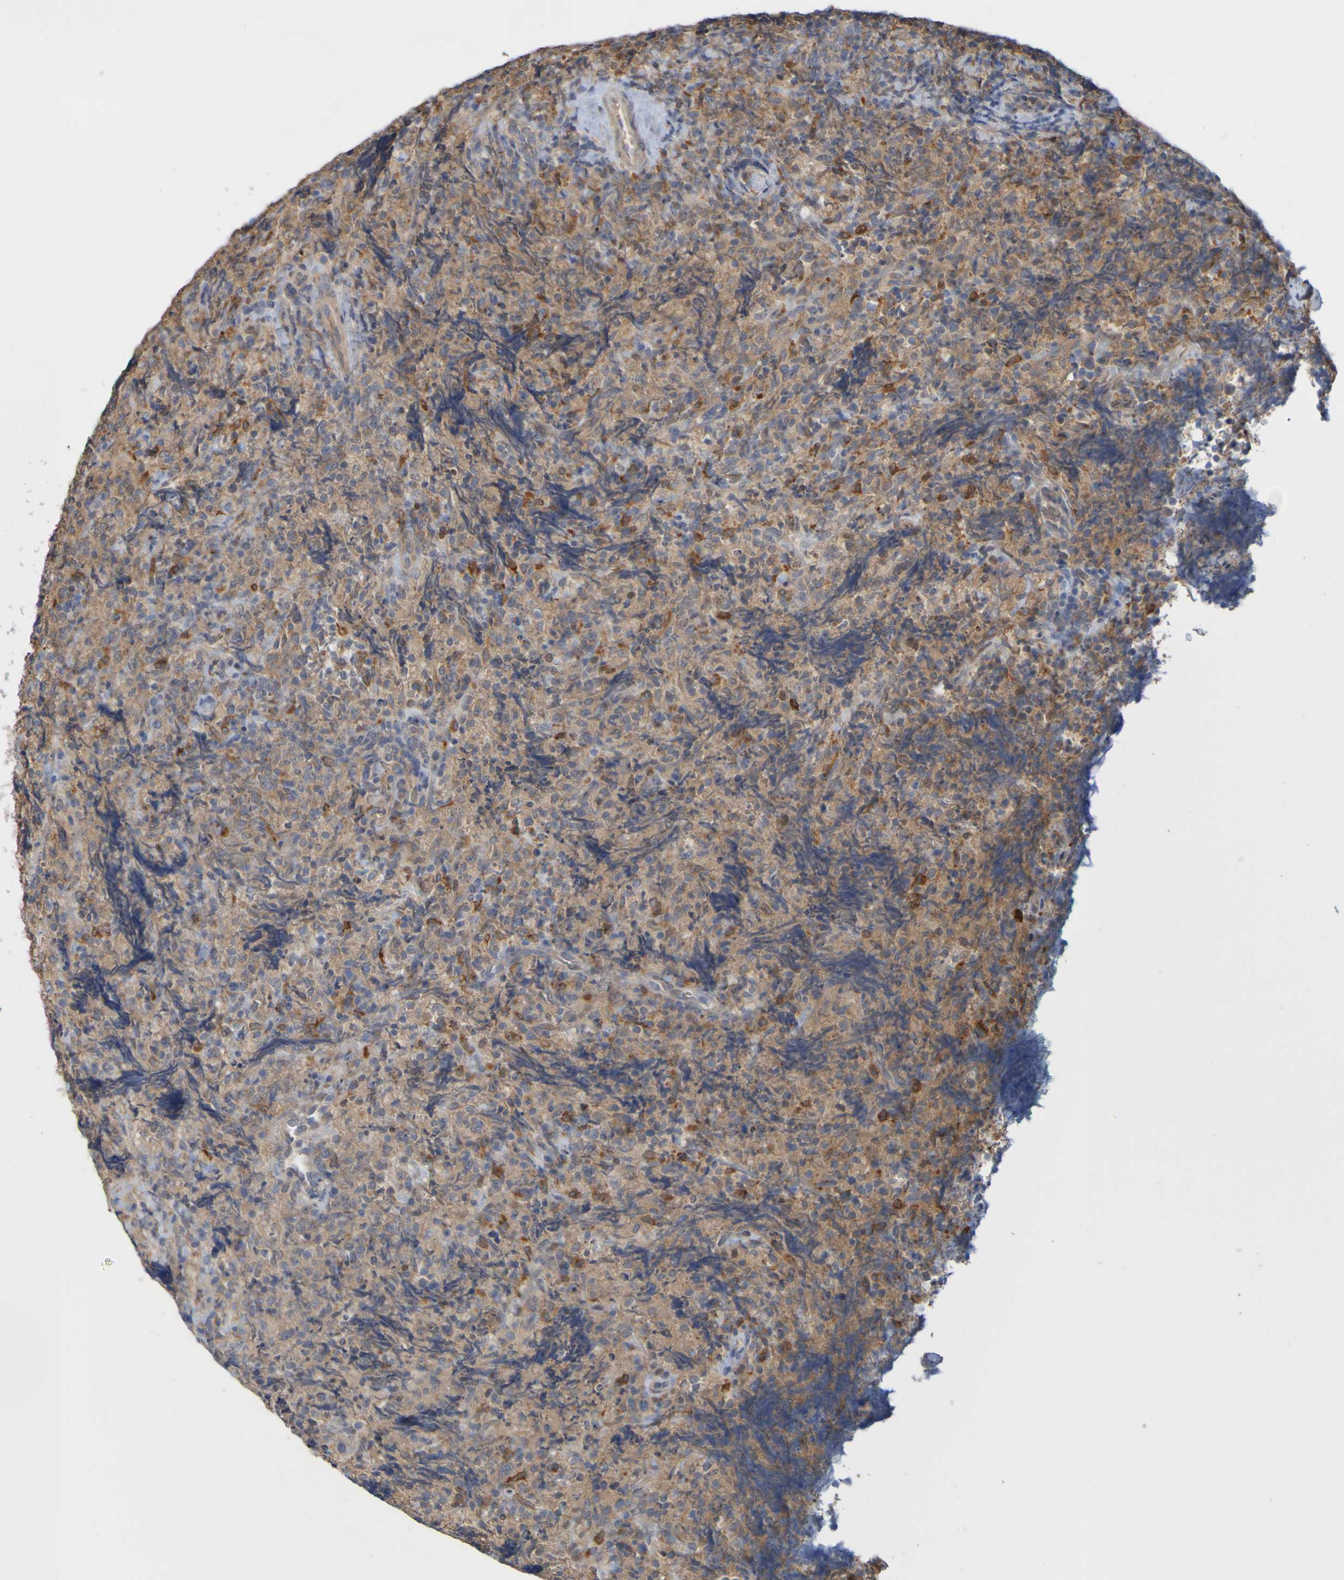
{"staining": {"intensity": "moderate", "quantity": "25%-75%", "location": "cytoplasmic/membranous"}, "tissue": "lymphoma", "cell_type": "Tumor cells", "image_type": "cancer", "snomed": [{"axis": "morphology", "description": "Malignant lymphoma, non-Hodgkin's type, High grade"}, {"axis": "topography", "description": "Tonsil"}], "caption": "Lymphoma stained for a protein (brown) displays moderate cytoplasmic/membranous positive positivity in about 25%-75% of tumor cells.", "gene": "NAV2", "patient": {"sex": "female", "age": 36}}